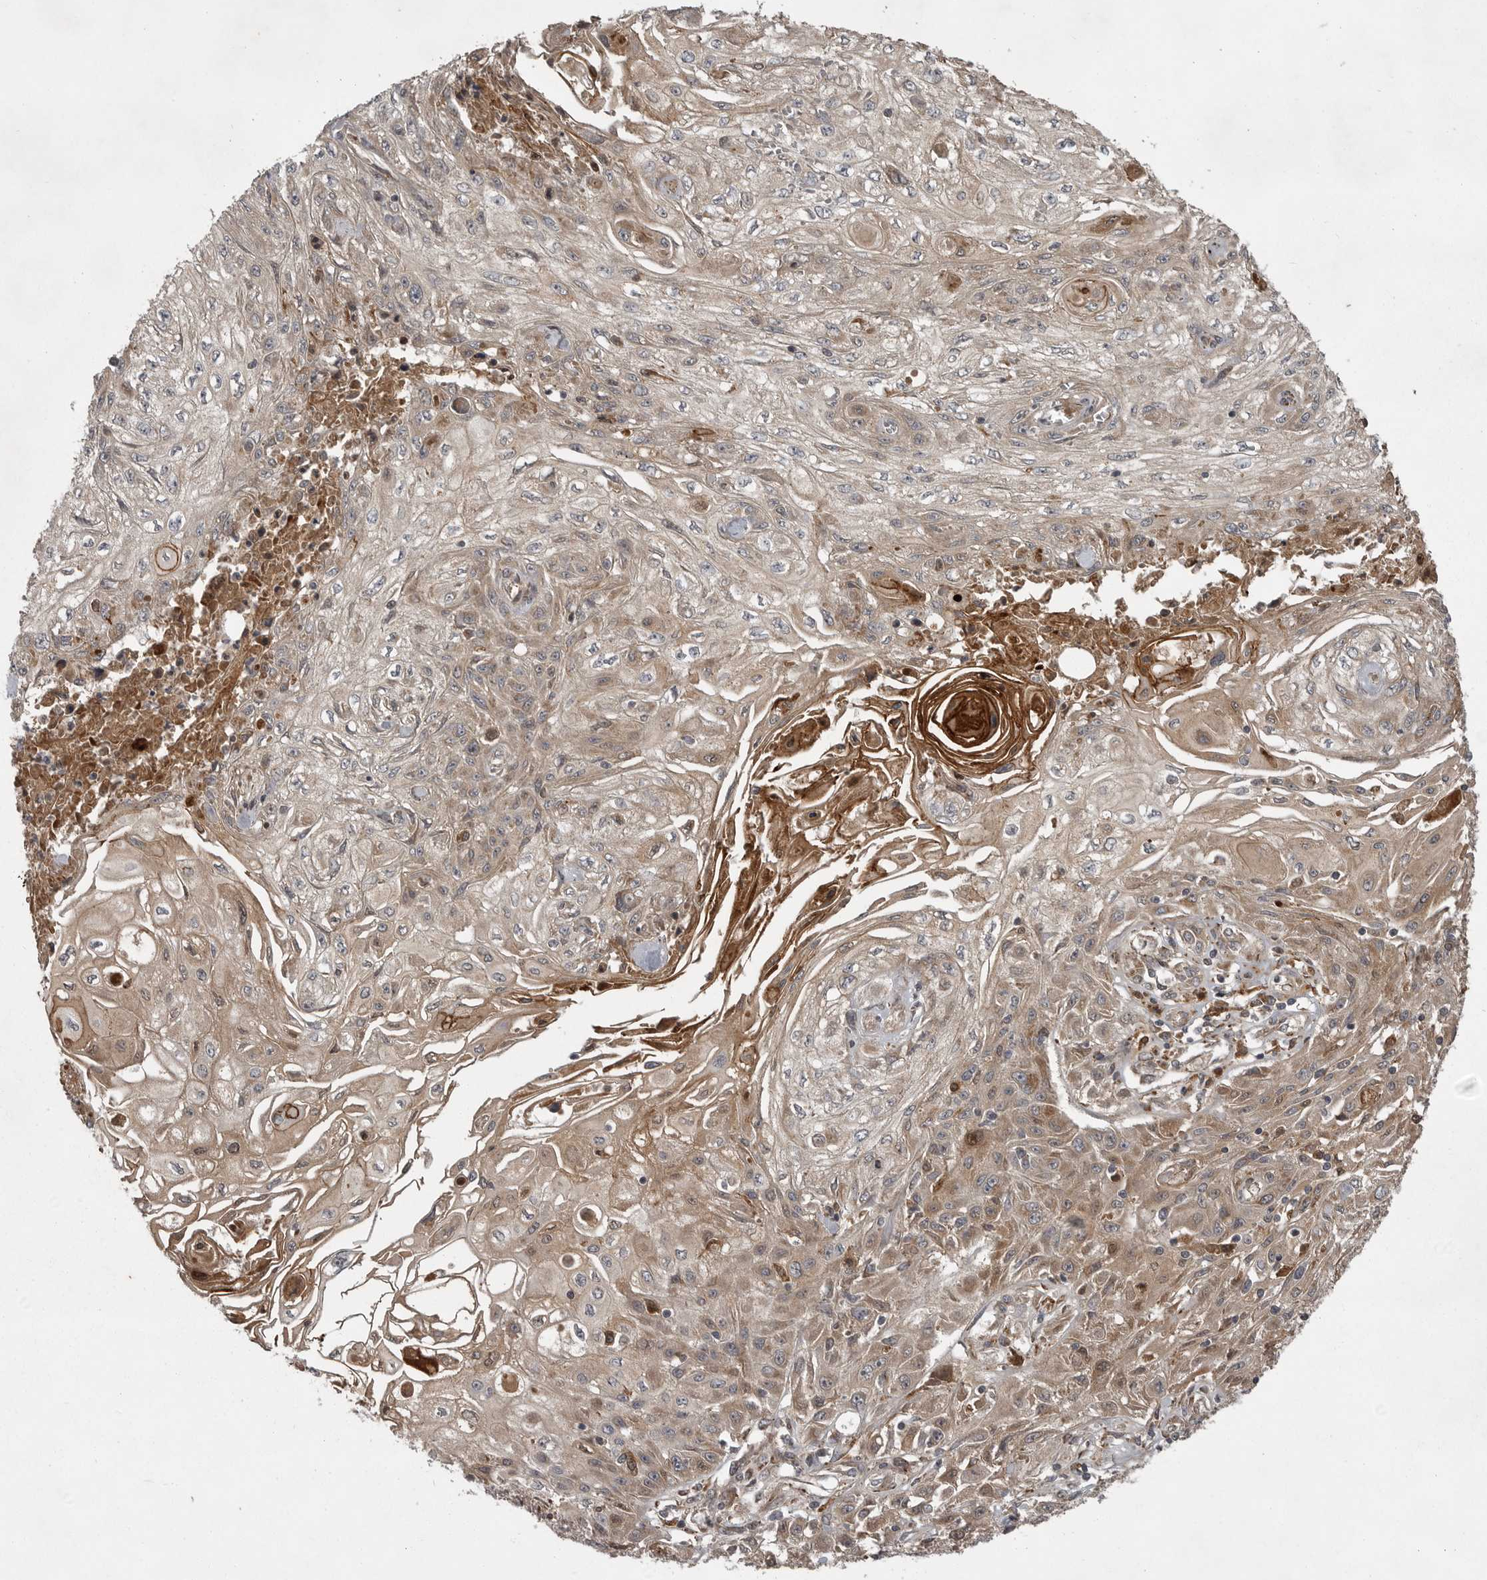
{"staining": {"intensity": "weak", "quantity": "25%-75%", "location": "cytoplasmic/membranous"}, "tissue": "skin cancer", "cell_type": "Tumor cells", "image_type": "cancer", "snomed": [{"axis": "morphology", "description": "Squamous cell carcinoma, NOS"}, {"axis": "morphology", "description": "Squamous cell carcinoma, metastatic, NOS"}, {"axis": "topography", "description": "Skin"}, {"axis": "topography", "description": "Lymph node"}], "caption": "A histopathology image of human skin squamous cell carcinoma stained for a protein reveals weak cytoplasmic/membranous brown staining in tumor cells.", "gene": "GPR31", "patient": {"sex": "male", "age": 75}}